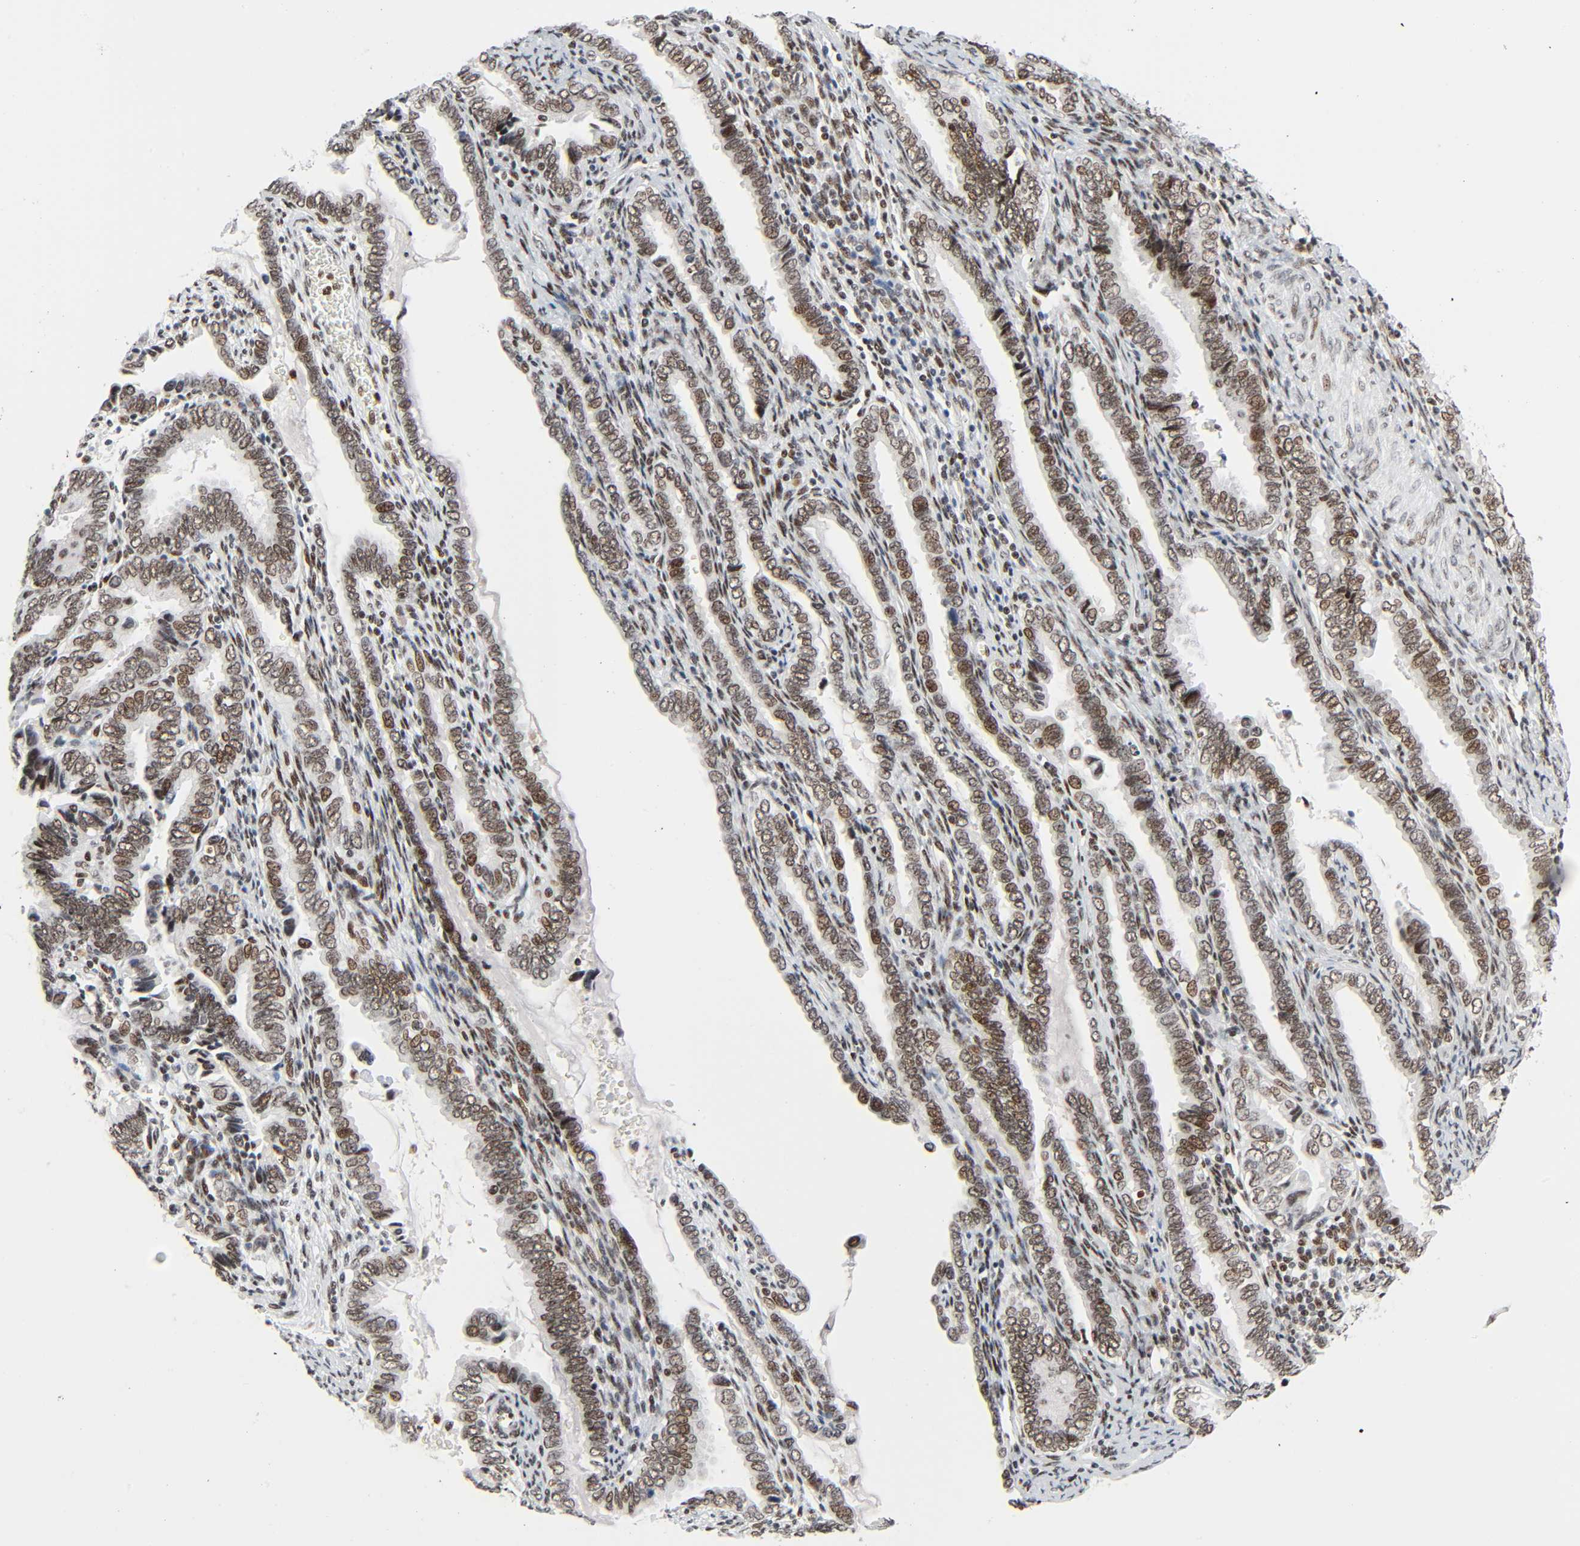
{"staining": {"intensity": "moderate", "quantity": ">75%", "location": "nuclear"}, "tissue": "cervical cancer", "cell_type": "Tumor cells", "image_type": "cancer", "snomed": [{"axis": "morphology", "description": "Squamous cell carcinoma, NOS"}, {"axis": "topography", "description": "Cervix"}], "caption": "There is medium levels of moderate nuclear positivity in tumor cells of cervical cancer (squamous cell carcinoma), as demonstrated by immunohistochemical staining (brown color).", "gene": "CREBBP", "patient": {"sex": "female", "age": 64}}